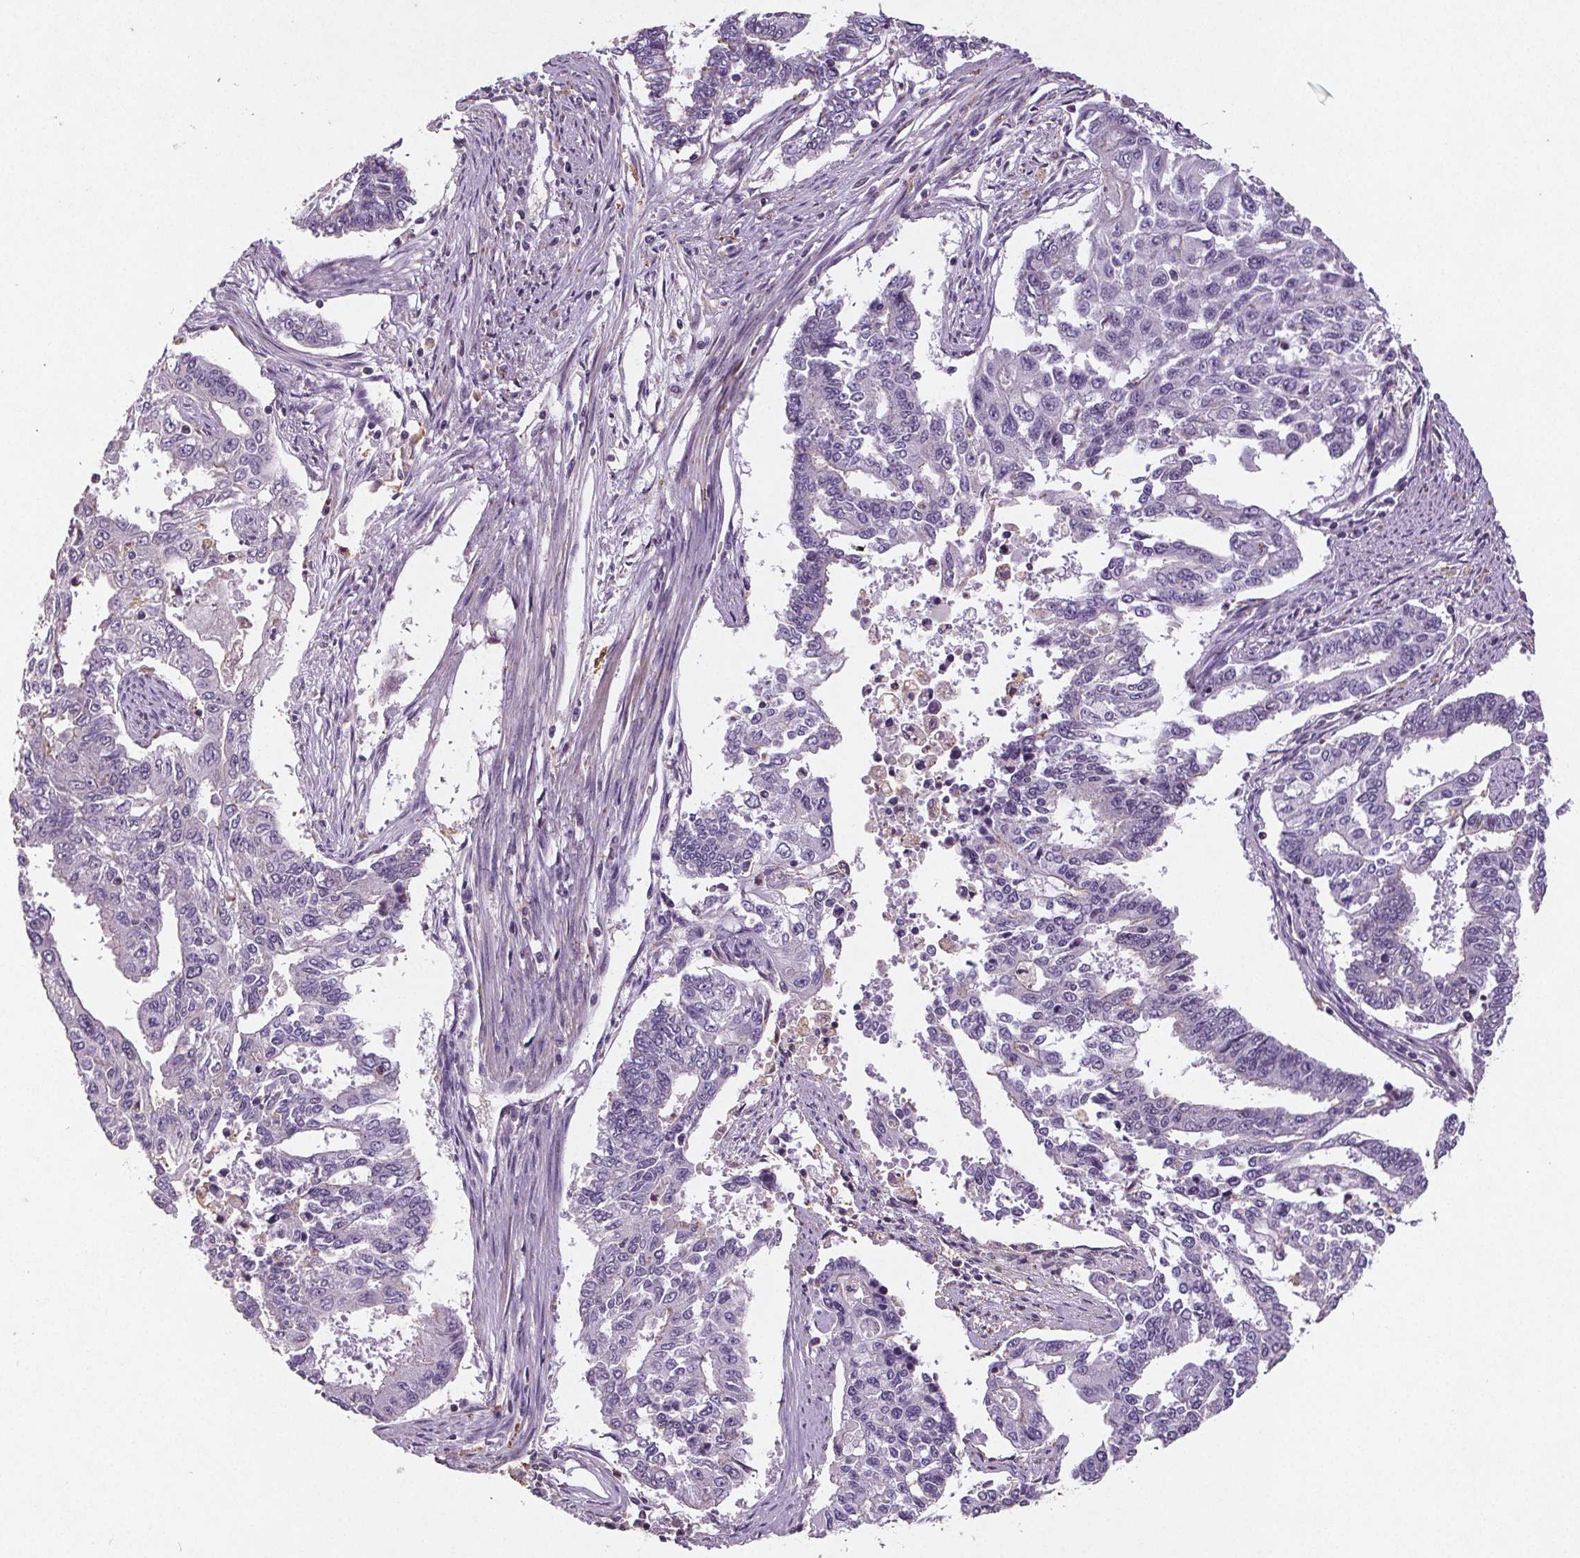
{"staining": {"intensity": "negative", "quantity": "none", "location": "none"}, "tissue": "endometrial cancer", "cell_type": "Tumor cells", "image_type": "cancer", "snomed": [{"axis": "morphology", "description": "Adenocarcinoma, NOS"}, {"axis": "topography", "description": "Uterus"}], "caption": "A high-resolution photomicrograph shows IHC staining of endometrial adenocarcinoma, which exhibits no significant expression in tumor cells.", "gene": "C19orf84", "patient": {"sex": "female", "age": 59}}